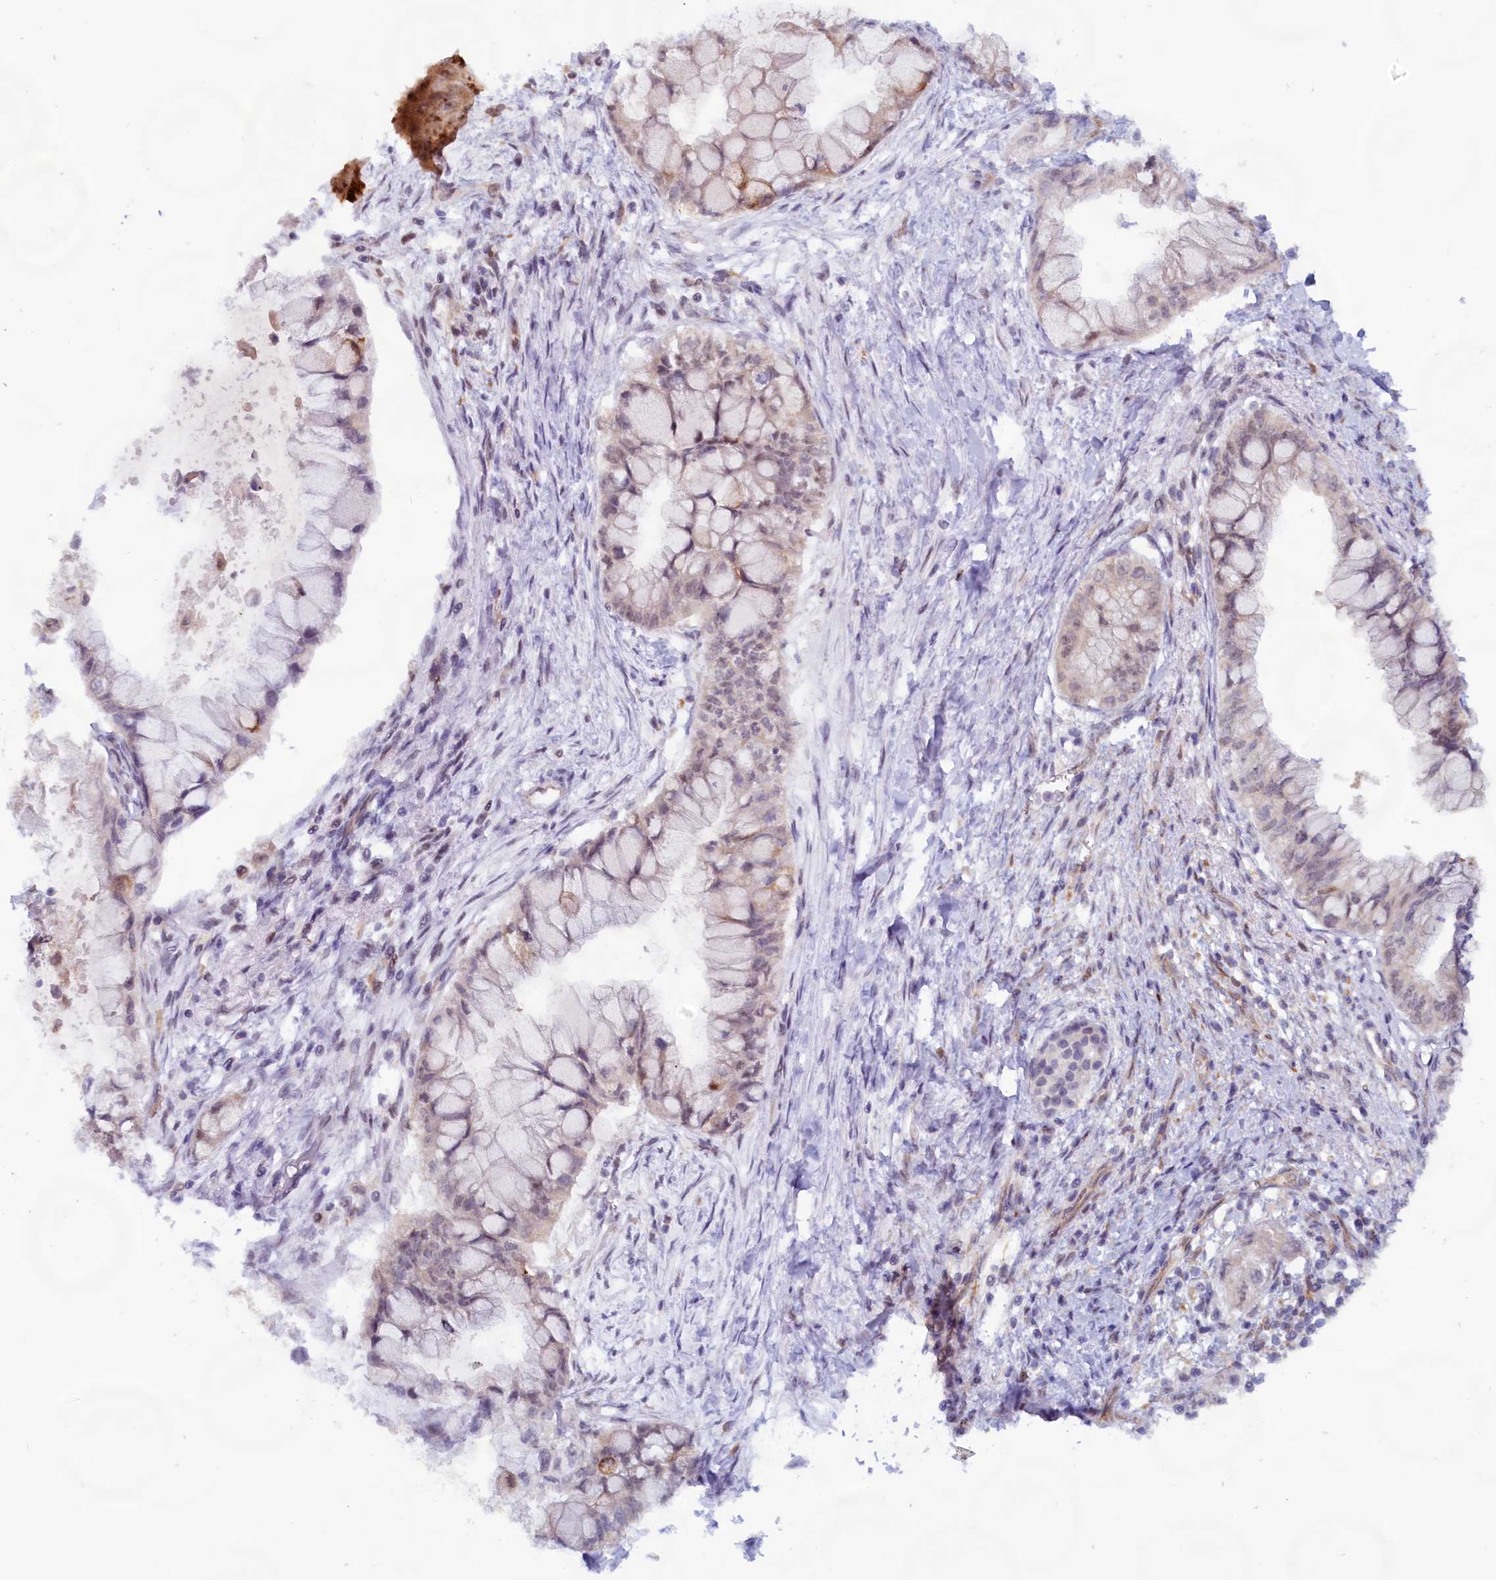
{"staining": {"intensity": "weak", "quantity": "<25%", "location": "cytoplasmic/membranous"}, "tissue": "pancreatic cancer", "cell_type": "Tumor cells", "image_type": "cancer", "snomed": [{"axis": "morphology", "description": "Adenocarcinoma, NOS"}, {"axis": "topography", "description": "Pancreas"}], "caption": "The micrograph displays no staining of tumor cells in pancreatic cancer.", "gene": "C1D", "patient": {"sex": "male", "age": 48}}